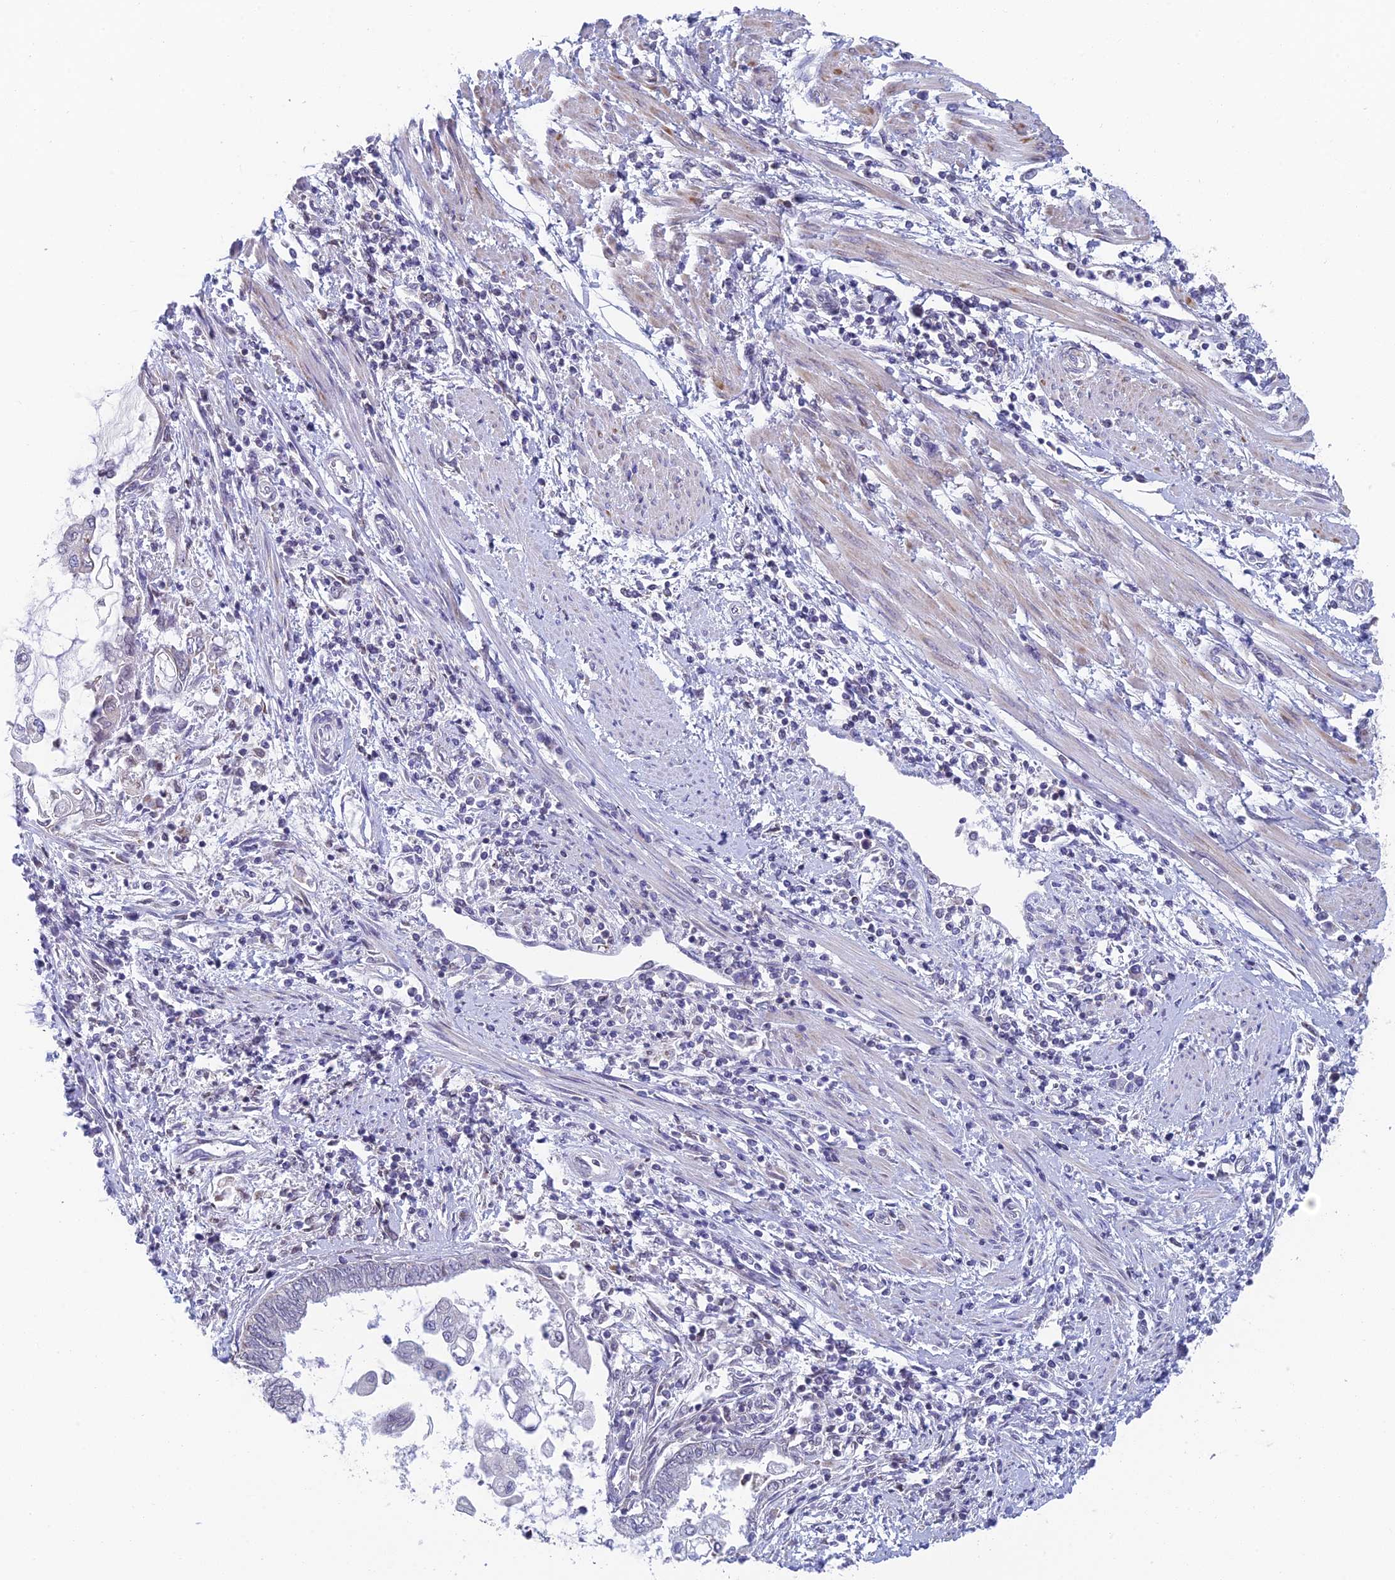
{"staining": {"intensity": "weak", "quantity": "<25%", "location": "cytoplasmic/membranous"}, "tissue": "endometrial cancer", "cell_type": "Tumor cells", "image_type": "cancer", "snomed": [{"axis": "morphology", "description": "Adenocarcinoma, NOS"}, {"axis": "topography", "description": "Uterus"}, {"axis": "topography", "description": "Endometrium"}], "caption": "Protein analysis of endometrial cancer reveals no significant positivity in tumor cells.", "gene": "REXO5", "patient": {"sex": "female", "age": 70}}